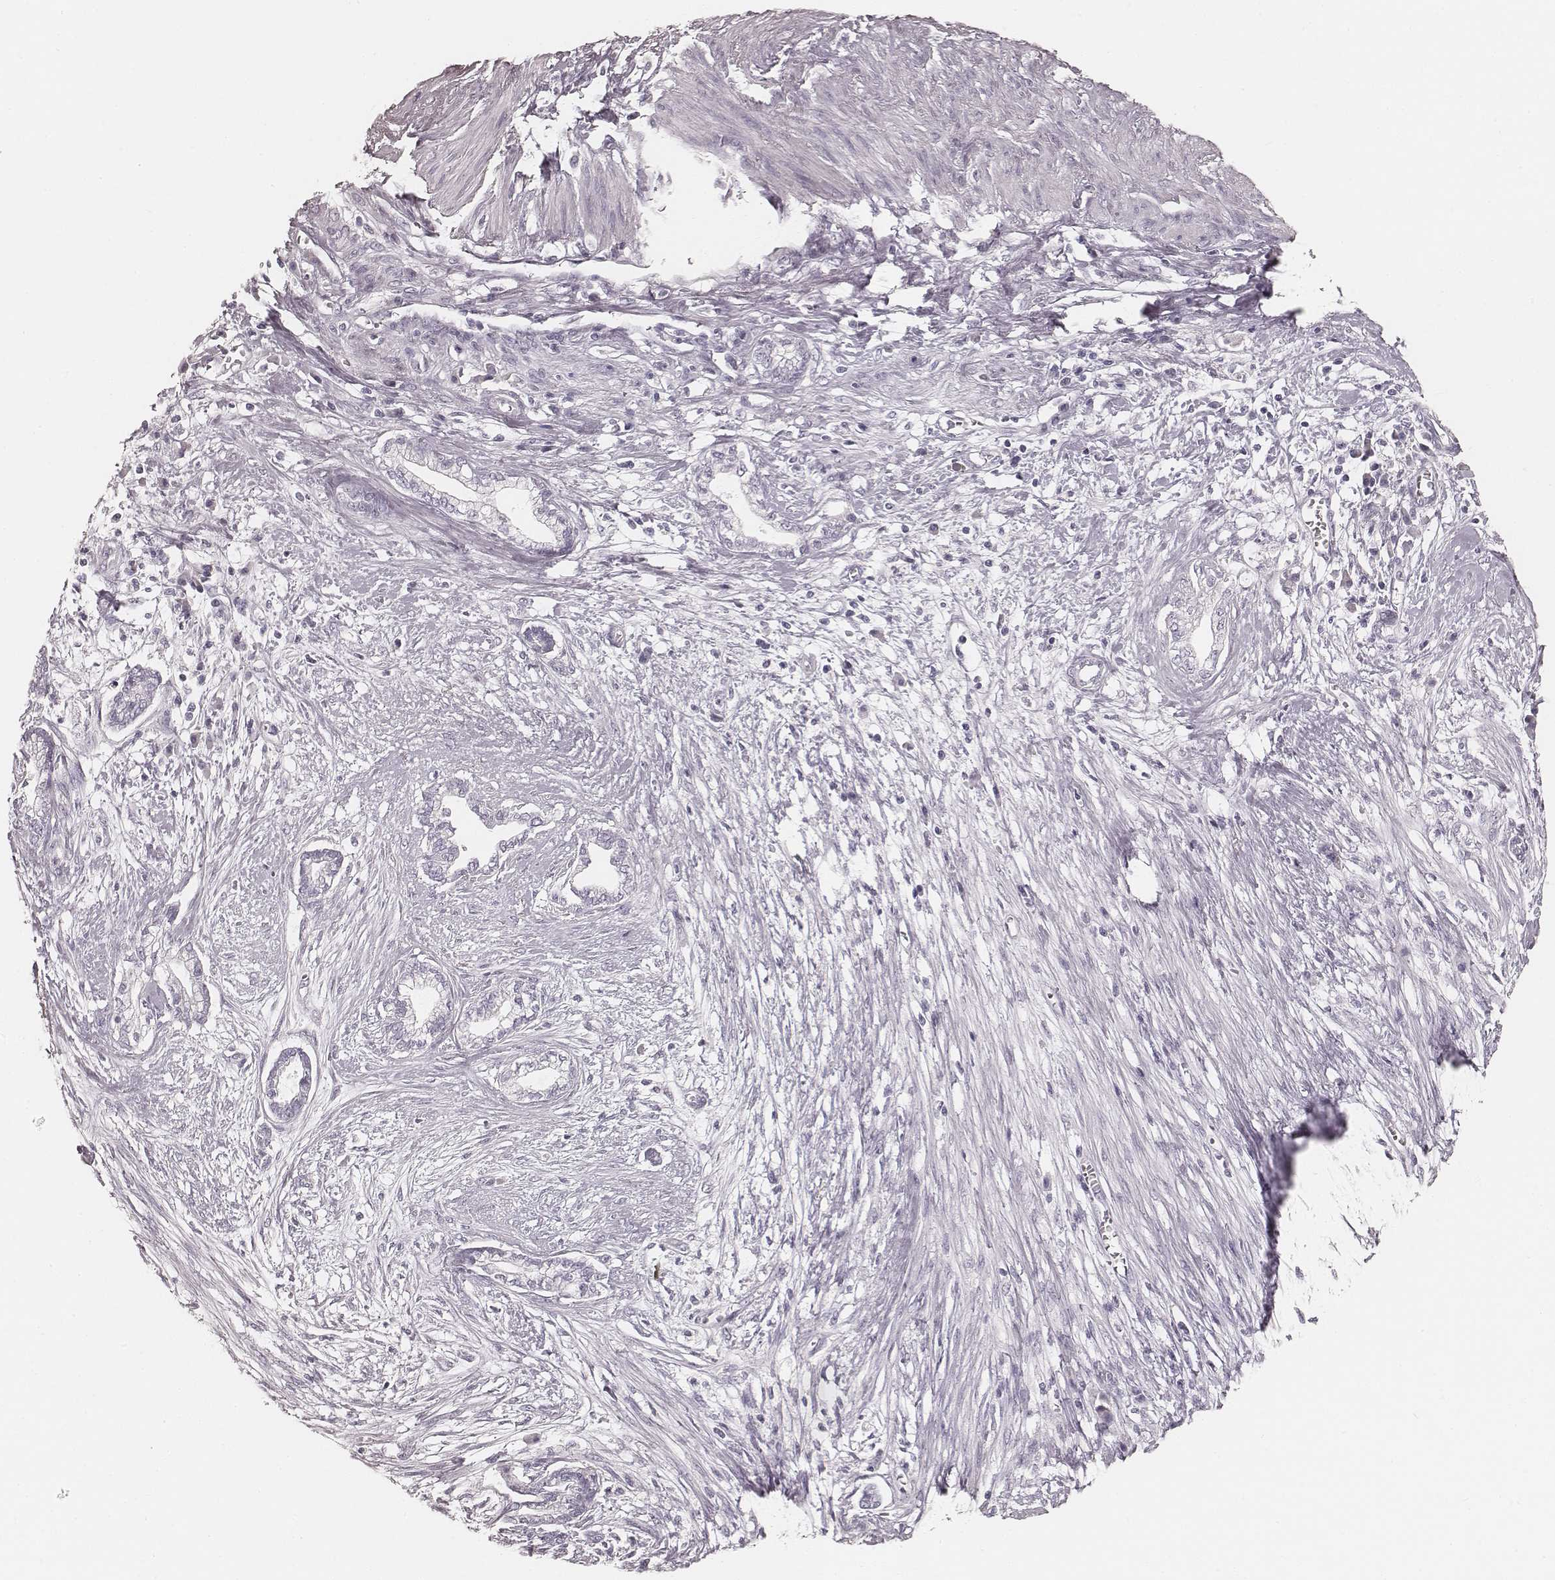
{"staining": {"intensity": "negative", "quantity": "none", "location": "none"}, "tissue": "cervical cancer", "cell_type": "Tumor cells", "image_type": "cancer", "snomed": [{"axis": "morphology", "description": "Adenocarcinoma, NOS"}, {"axis": "topography", "description": "Cervix"}], "caption": "A micrograph of cervical cancer stained for a protein reveals no brown staining in tumor cells. Nuclei are stained in blue.", "gene": "KRT26", "patient": {"sex": "female", "age": 62}}